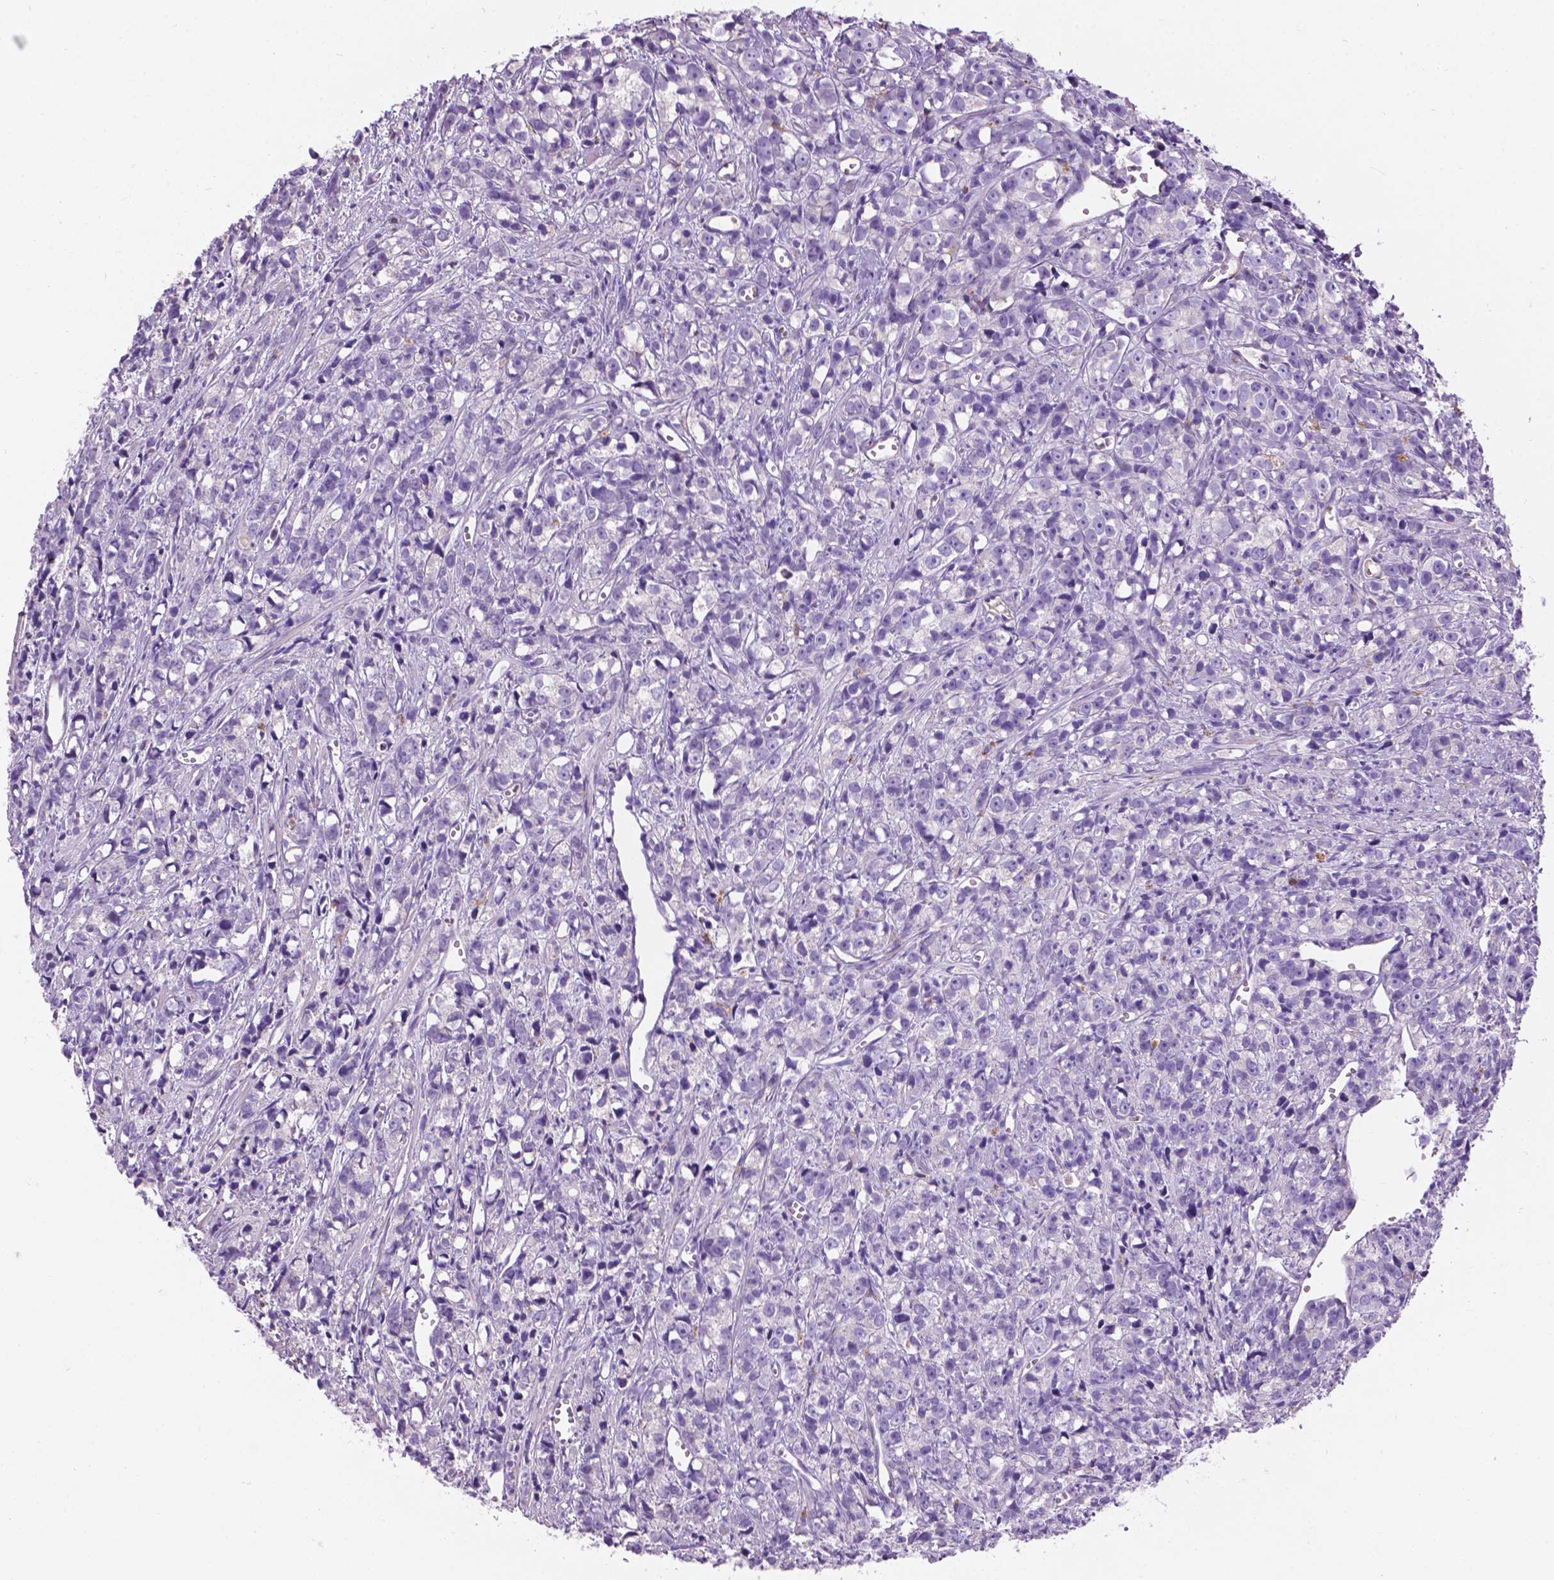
{"staining": {"intensity": "negative", "quantity": "none", "location": "none"}, "tissue": "prostate cancer", "cell_type": "Tumor cells", "image_type": "cancer", "snomed": [{"axis": "morphology", "description": "Adenocarcinoma, High grade"}, {"axis": "topography", "description": "Prostate"}], "caption": "IHC of prostate high-grade adenocarcinoma reveals no positivity in tumor cells. (Immunohistochemistry, brightfield microscopy, high magnification).", "gene": "NOXO1", "patient": {"sex": "male", "age": 77}}